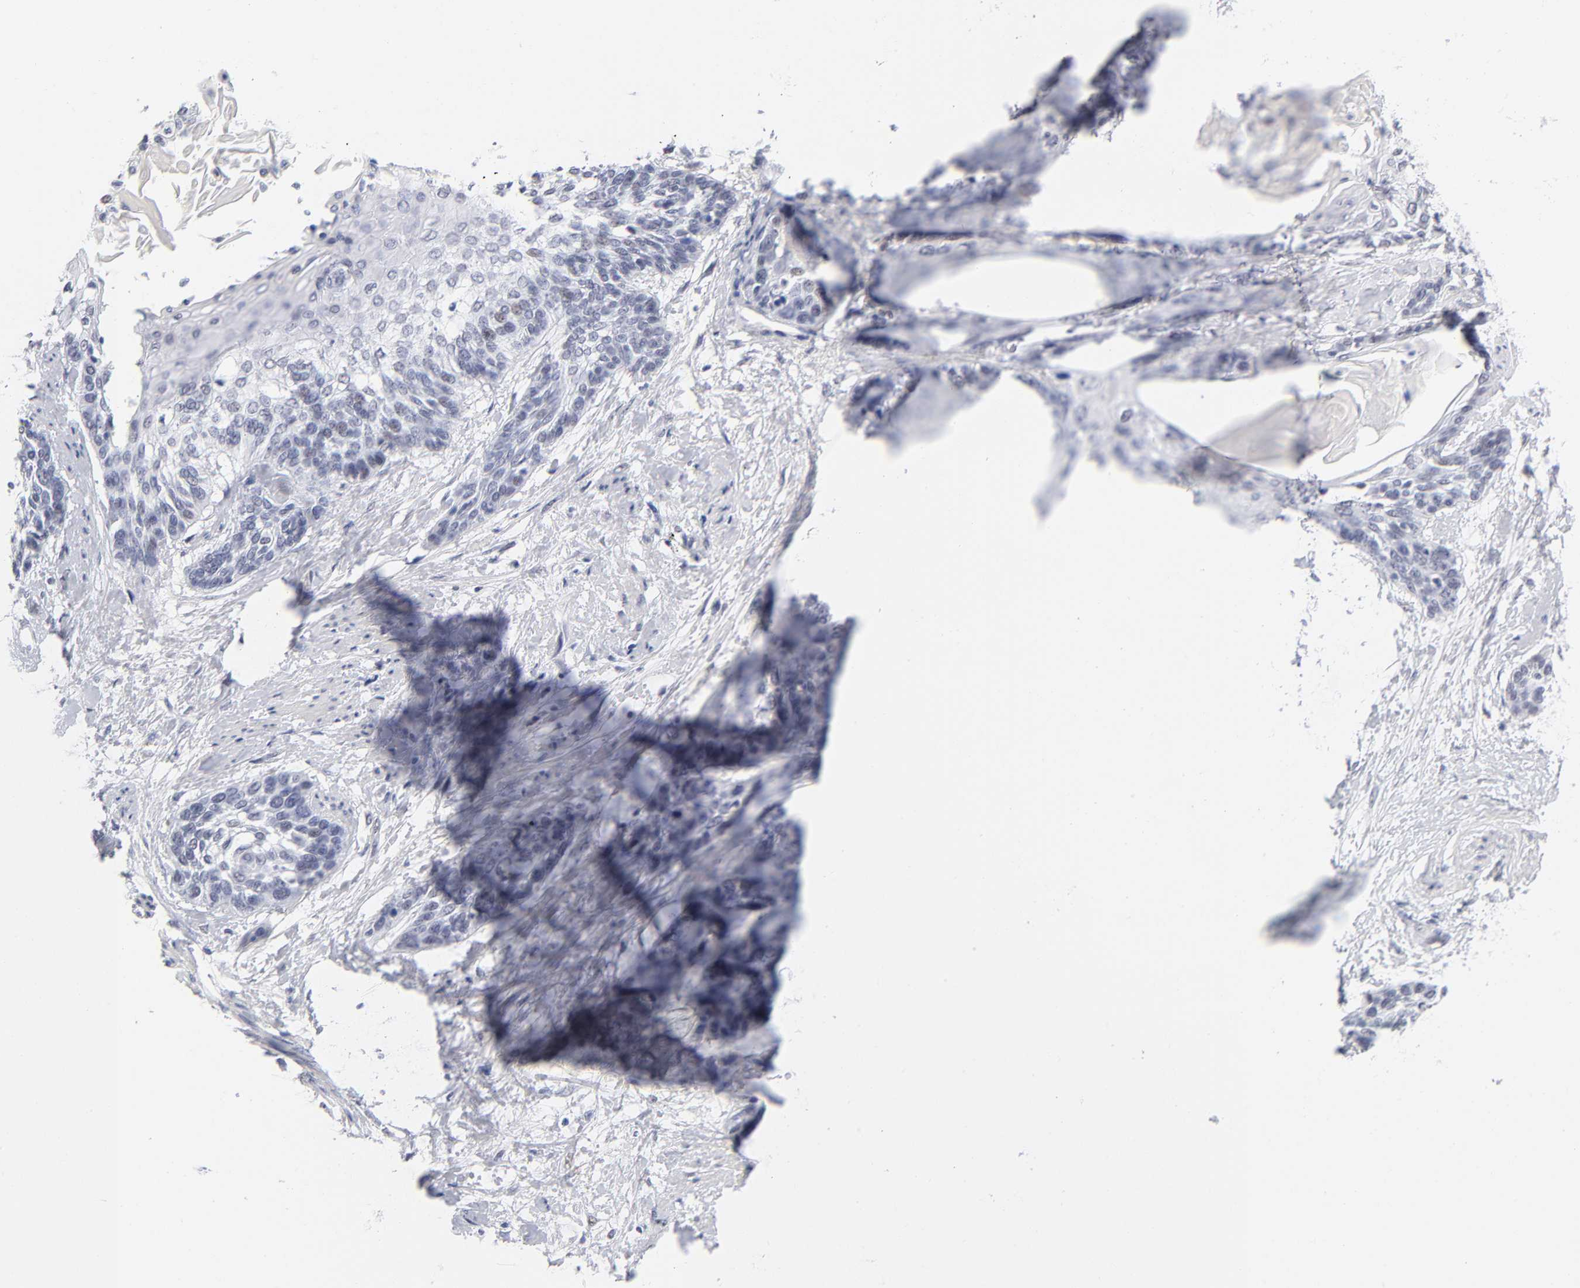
{"staining": {"intensity": "weak", "quantity": "<25%", "location": "nuclear"}, "tissue": "cervical cancer", "cell_type": "Tumor cells", "image_type": "cancer", "snomed": [{"axis": "morphology", "description": "Squamous cell carcinoma, NOS"}, {"axis": "topography", "description": "Cervix"}], "caption": "Immunohistochemical staining of human cervical cancer demonstrates no significant staining in tumor cells.", "gene": "SNRPB", "patient": {"sex": "female", "age": 57}}